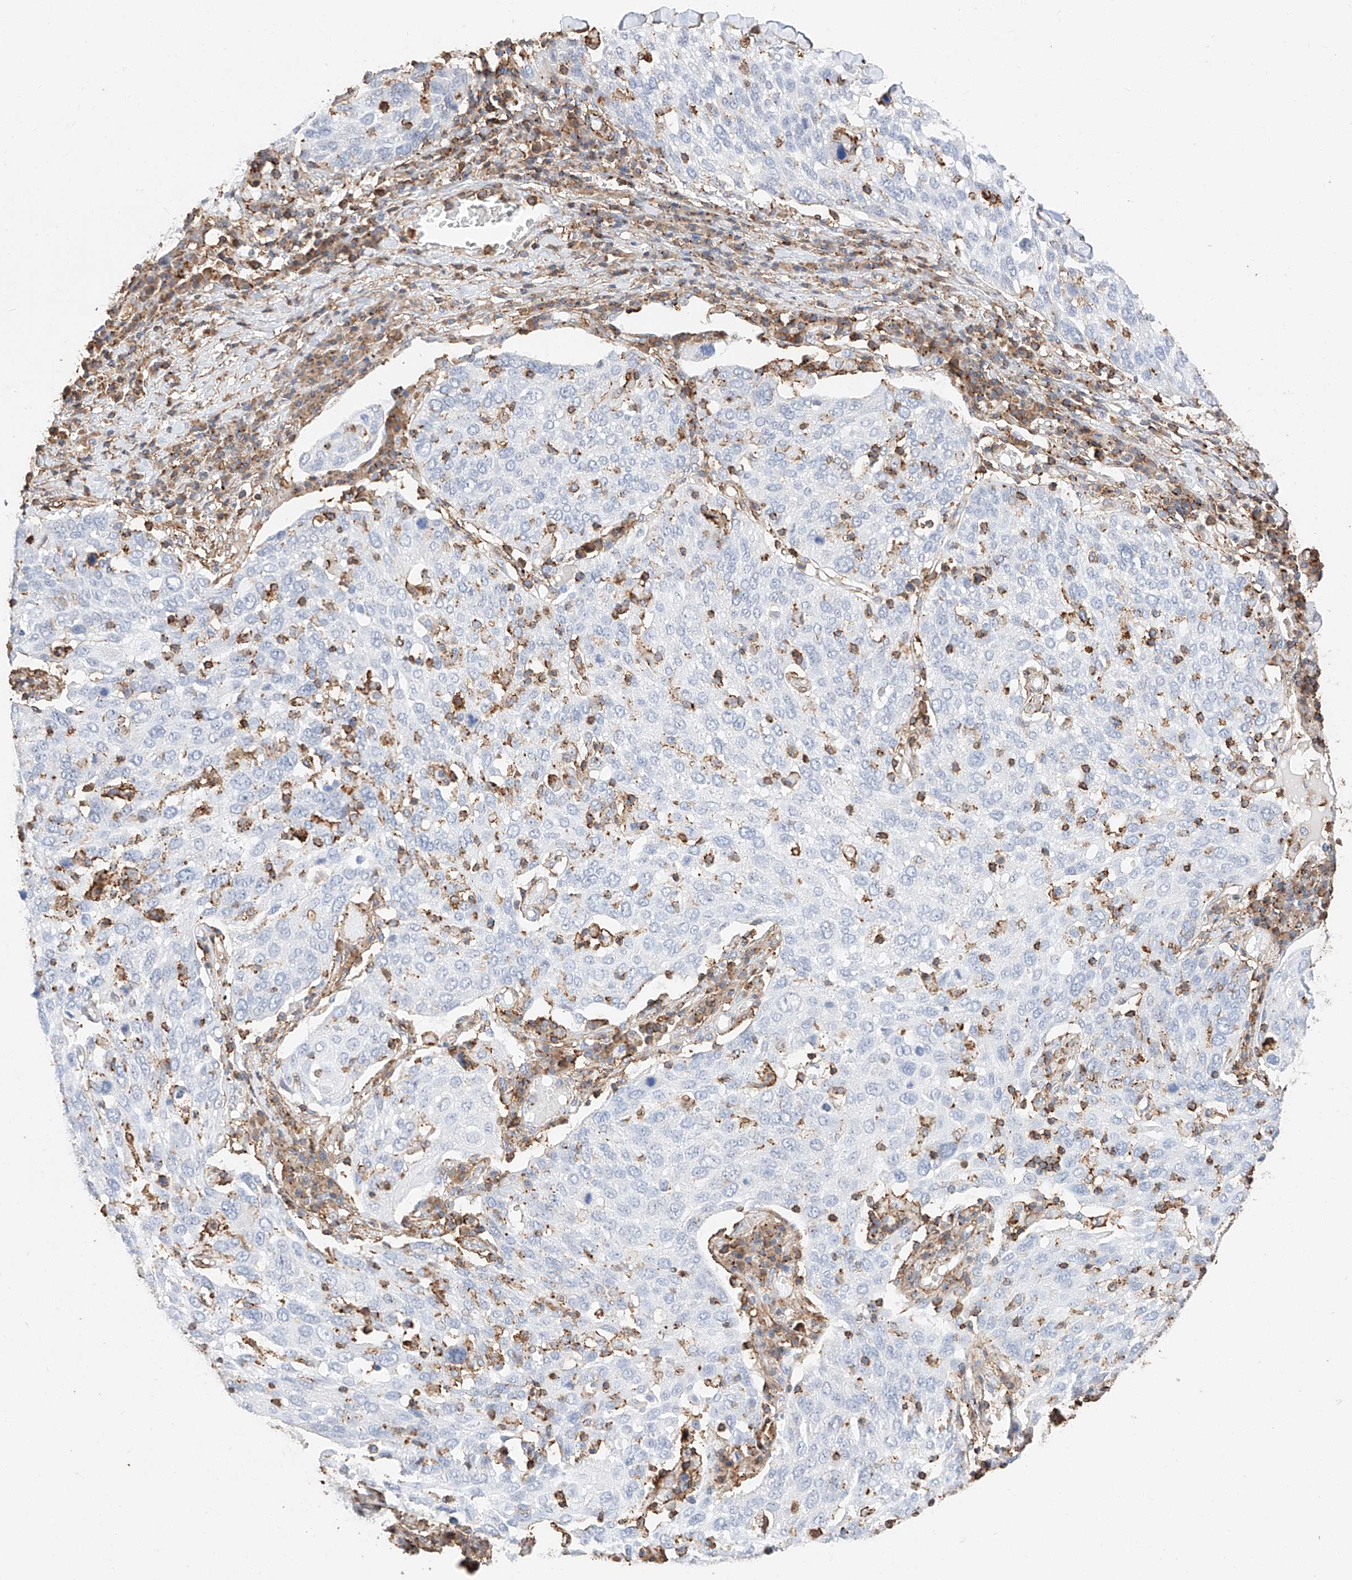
{"staining": {"intensity": "negative", "quantity": "none", "location": "none"}, "tissue": "lung cancer", "cell_type": "Tumor cells", "image_type": "cancer", "snomed": [{"axis": "morphology", "description": "Squamous cell carcinoma, NOS"}, {"axis": "topography", "description": "Lung"}], "caption": "A high-resolution photomicrograph shows immunohistochemistry (IHC) staining of lung cancer, which exhibits no significant positivity in tumor cells.", "gene": "WFS1", "patient": {"sex": "male", "age": 65}}